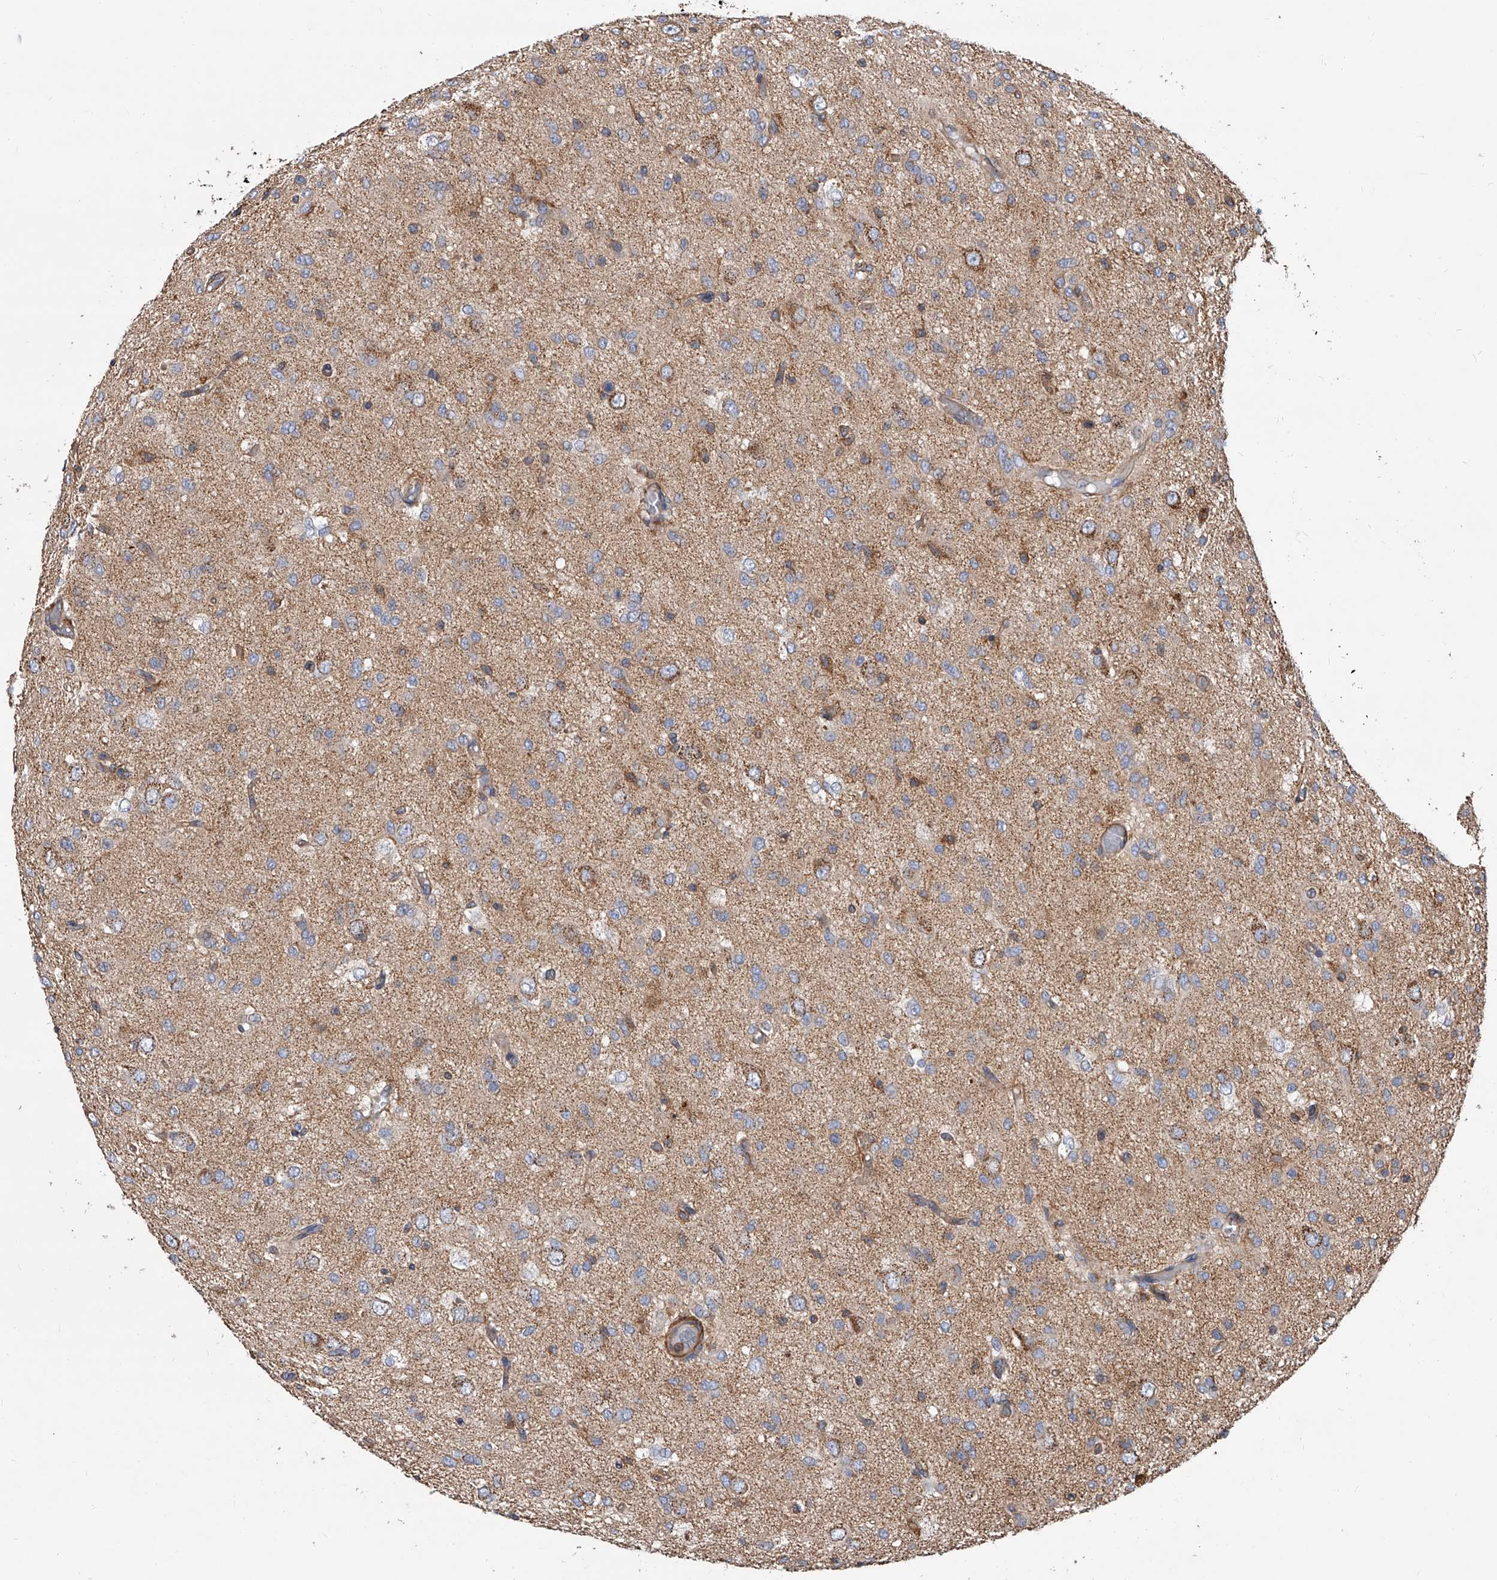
{"staining": {"intensity": "negative", "quantity": "none", "location": "none"}, "tissue": "glioma", "cell_type": "Tumor cells", "image_type": "cancer", "snomed": [{"axis": "morphology", "description": "Glioma, malignant, High grade"}, {"axis": "topography", "description": "Brain"}], "caption": "A high-resolution histopathology image shows IHC staining of malignant glioma (high-grade), which displays no significant staining in tumor cells.", "gene": "PISD", "patient": {"sex": "female", "age": 59}}